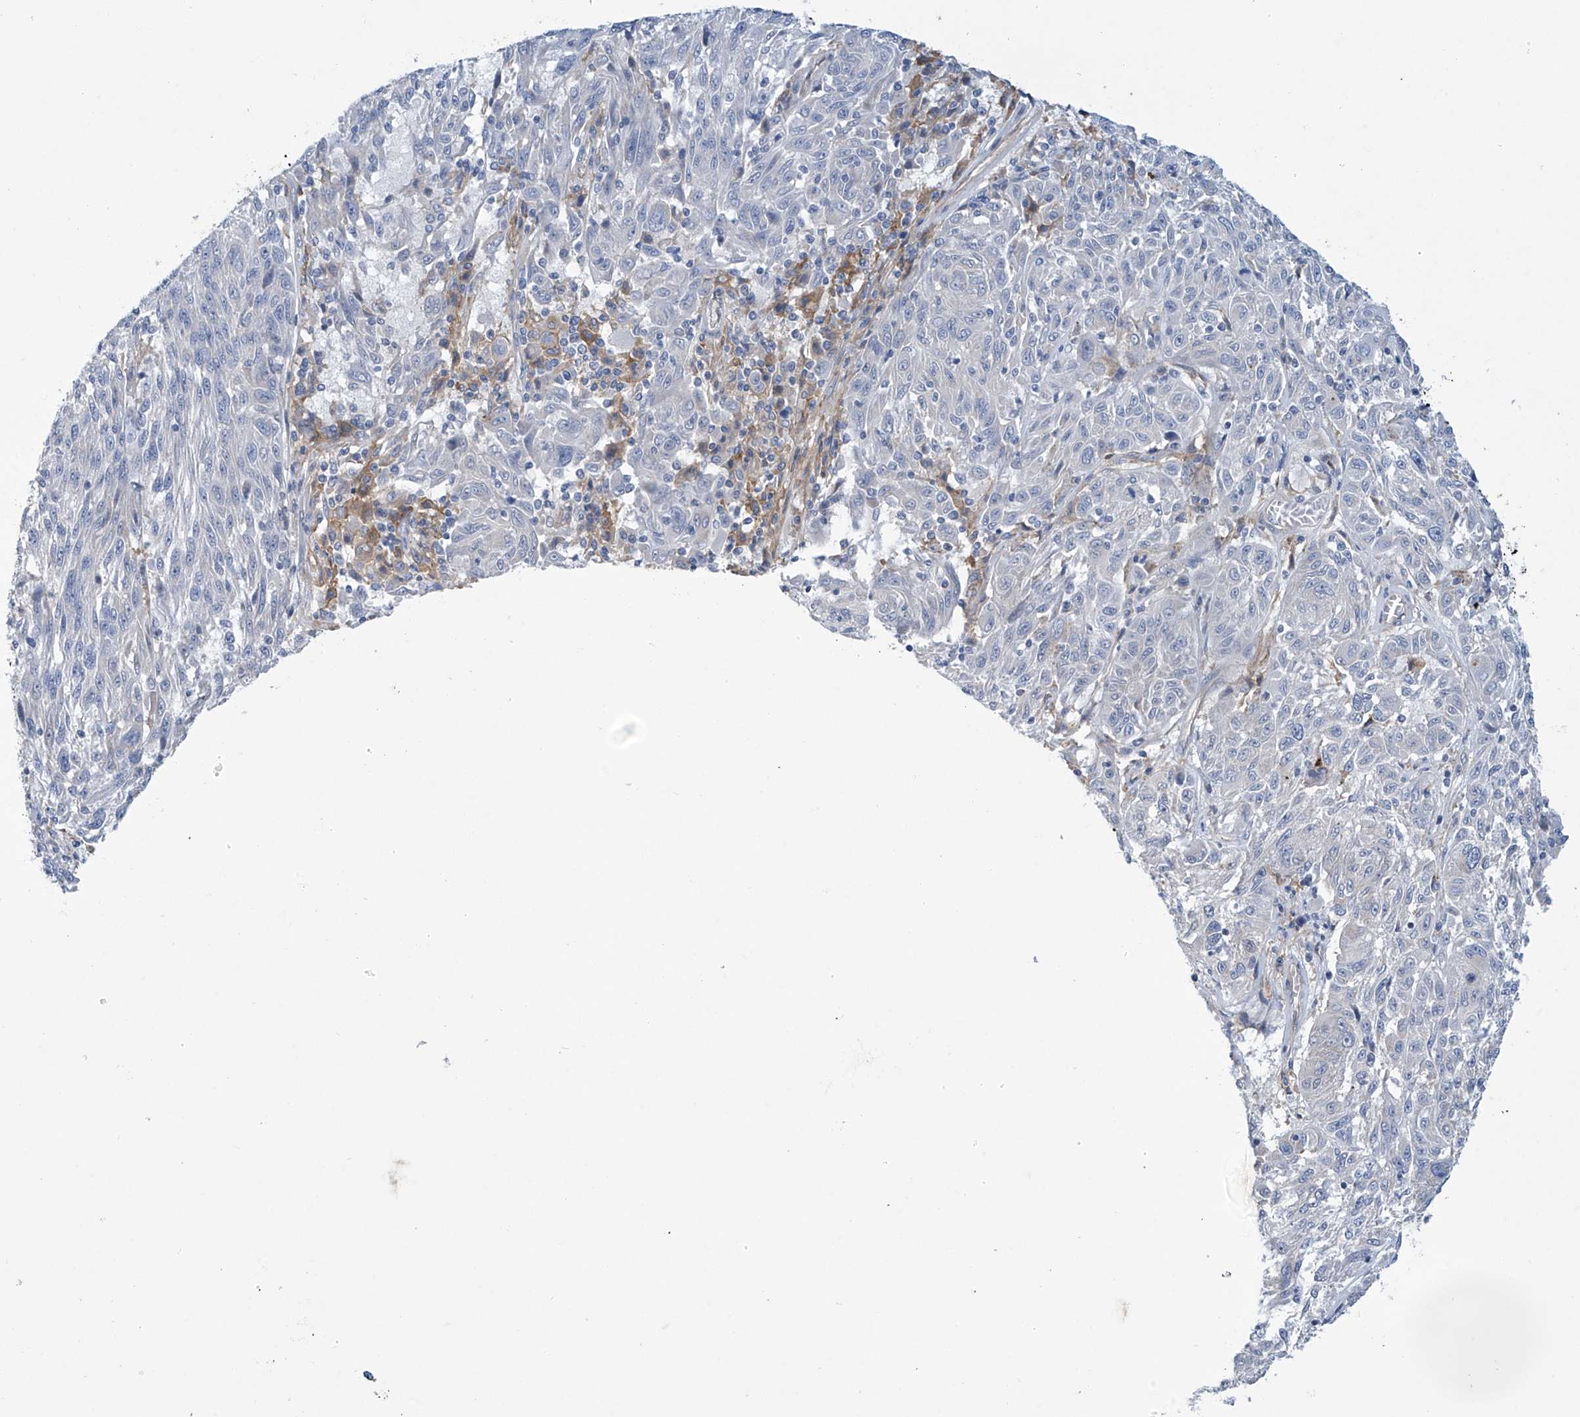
{"staining": {"intensity": "negative", "quantity": "none", "location": "none"}, "tissue": "melanoma", "cell_type": "Tumor cells", "image_type": "cancer", "snomed": [{"axis": "morphology", "description": "Malignant melanoma, NOS"}, {"axis": "topography", "description": "Skin"}], "caption": "Immunohistochemistry (IHC) histopathology image of human melanoma stained for a protein (brown), which reveals no positivity in tumor cells.", "gene": "ABHD13", "patient": {"sex": "male", "age": 53}}